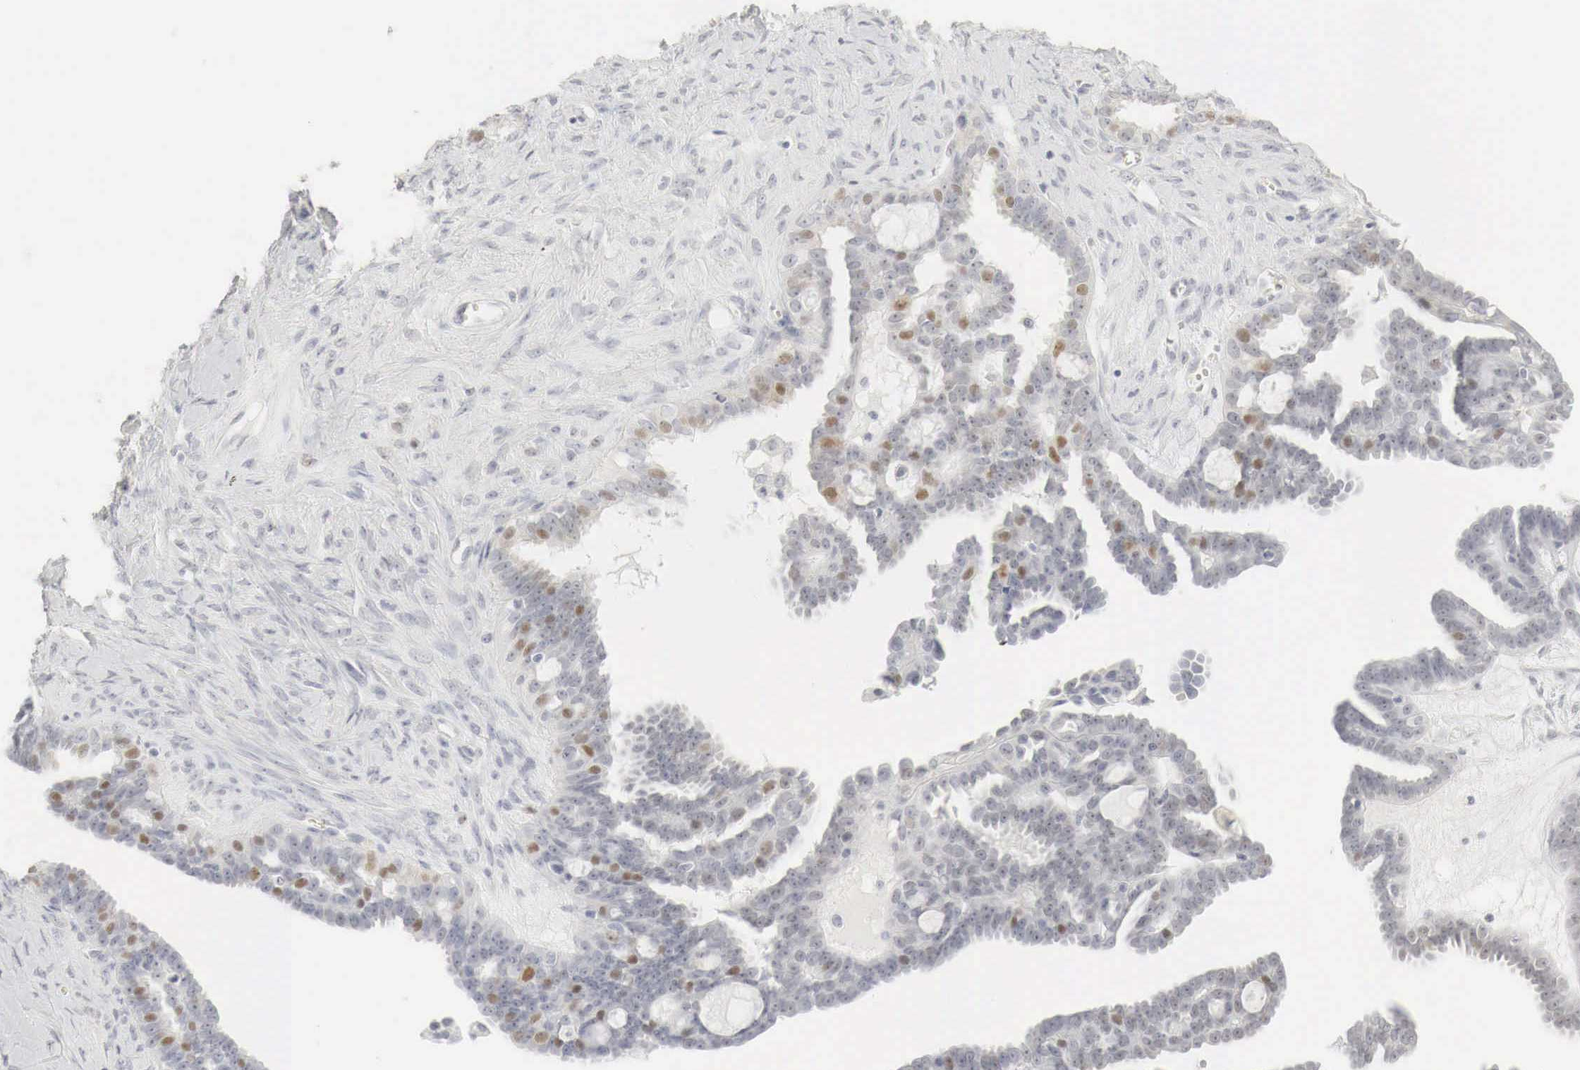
{"staining": {"intensity": "weak", "quantity": "25%-75%", "location": "nuclear"}, "tissue": "ovarian cancer", "cell_type": "Tumor cells", "image_type": "cancer", "snomed": [{"axis": "morphology", "description": "Cystadenocarcinoma, serous, NOS"}, {"axis": "topography", "description": "Ovary"}], "caption": "About 25%-75% of tumor cells in serous cystadenocarcinoma (ovarian) show weak nuclear protein staining as visualized by brown immunohistochemical staining.", "gene": "TP63", "patient": {"sex": "female", "age": 71}}